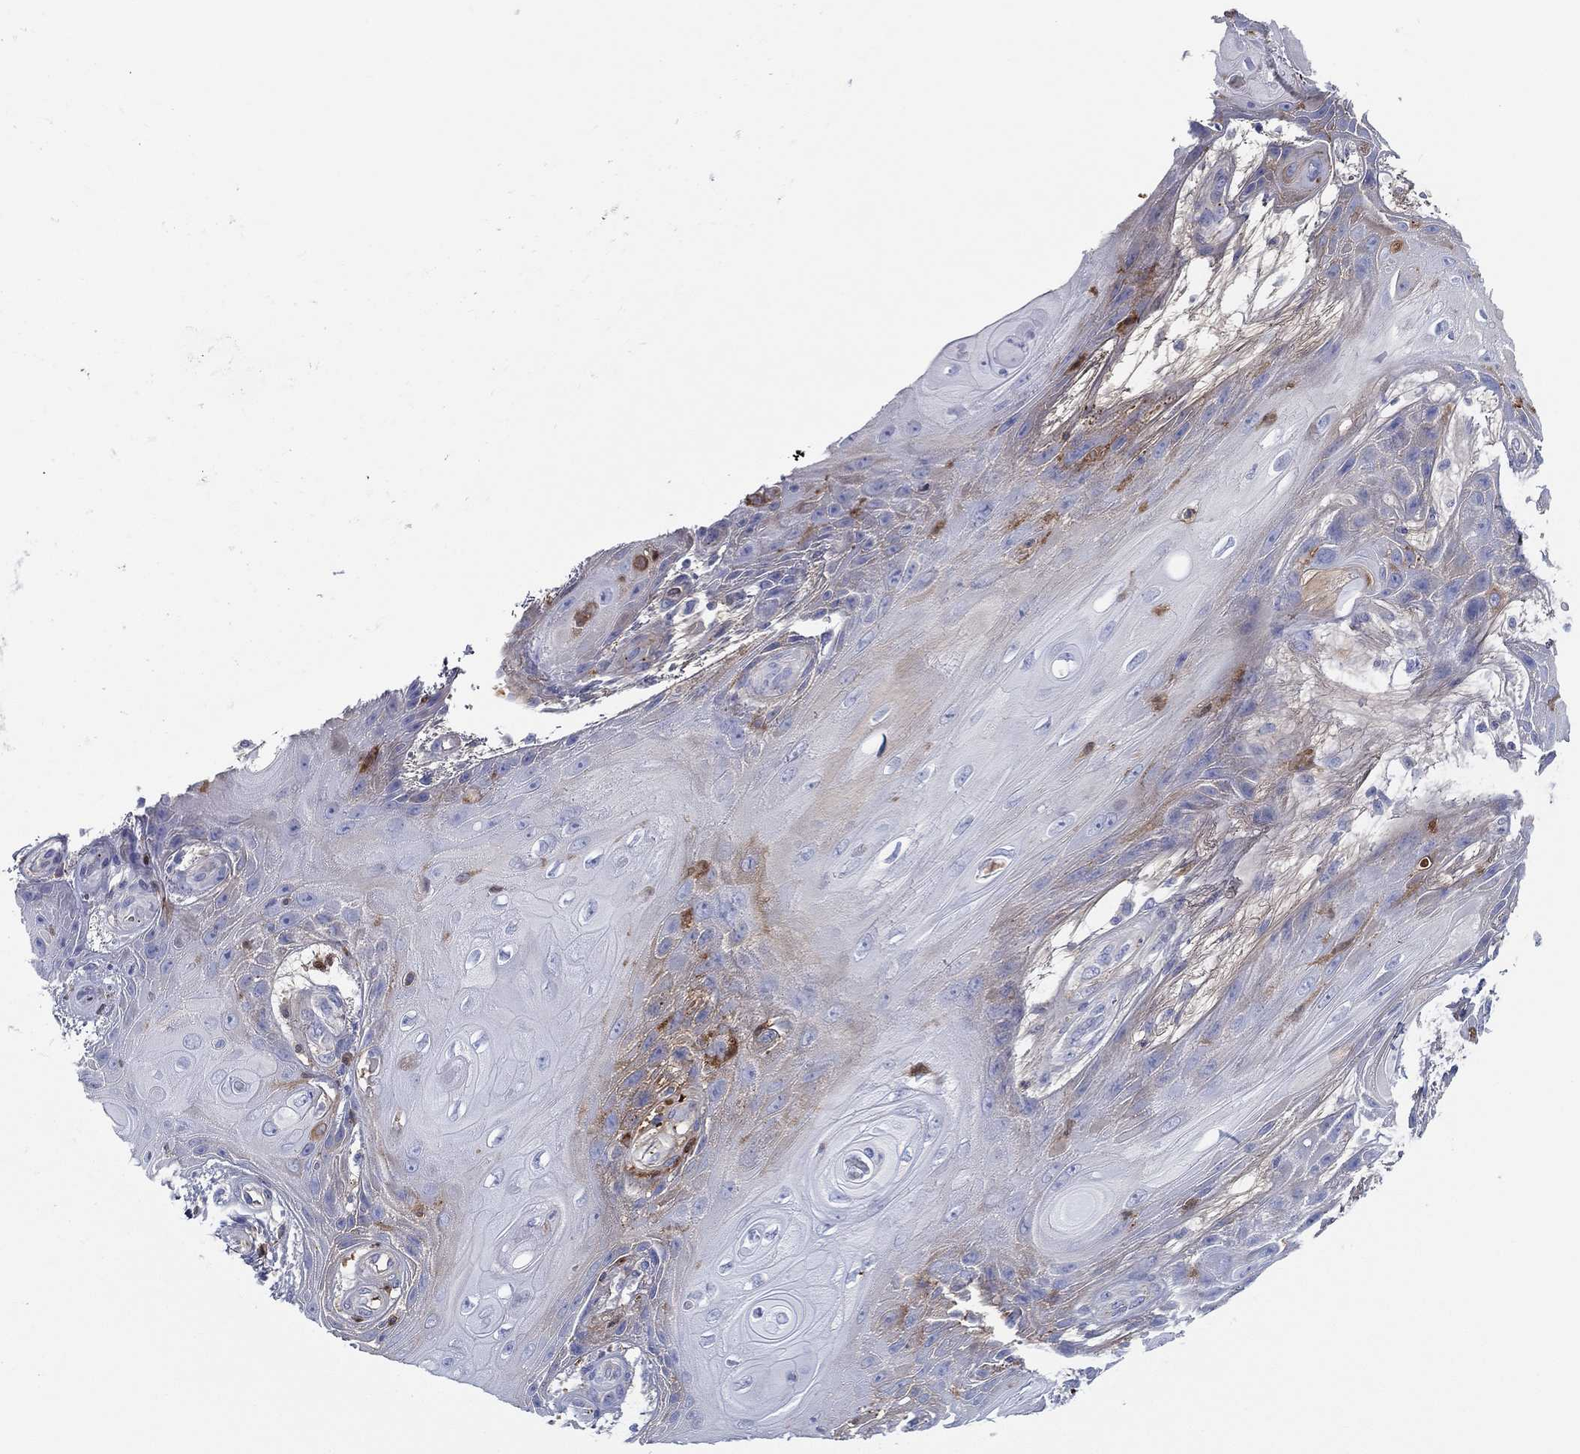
{"staining": {"intensity": "negative", "quantity": "none", "location": "none"}, "tissue": "skin cancer", "cell_type": "Tumor cells", "image_type": "cancer", "snomed": [{"axis": "morphology", "description": "Squamous cell carcinoma, NOS"}, {"axis": "topography", "description": "Skin"}], "caption": "Protein analysis of squamous cell carcinoma (skin) reveals no significant staining in tumor cells.", "gene": "IFNB1", "patient": {"sex": "male", "age": 62}}